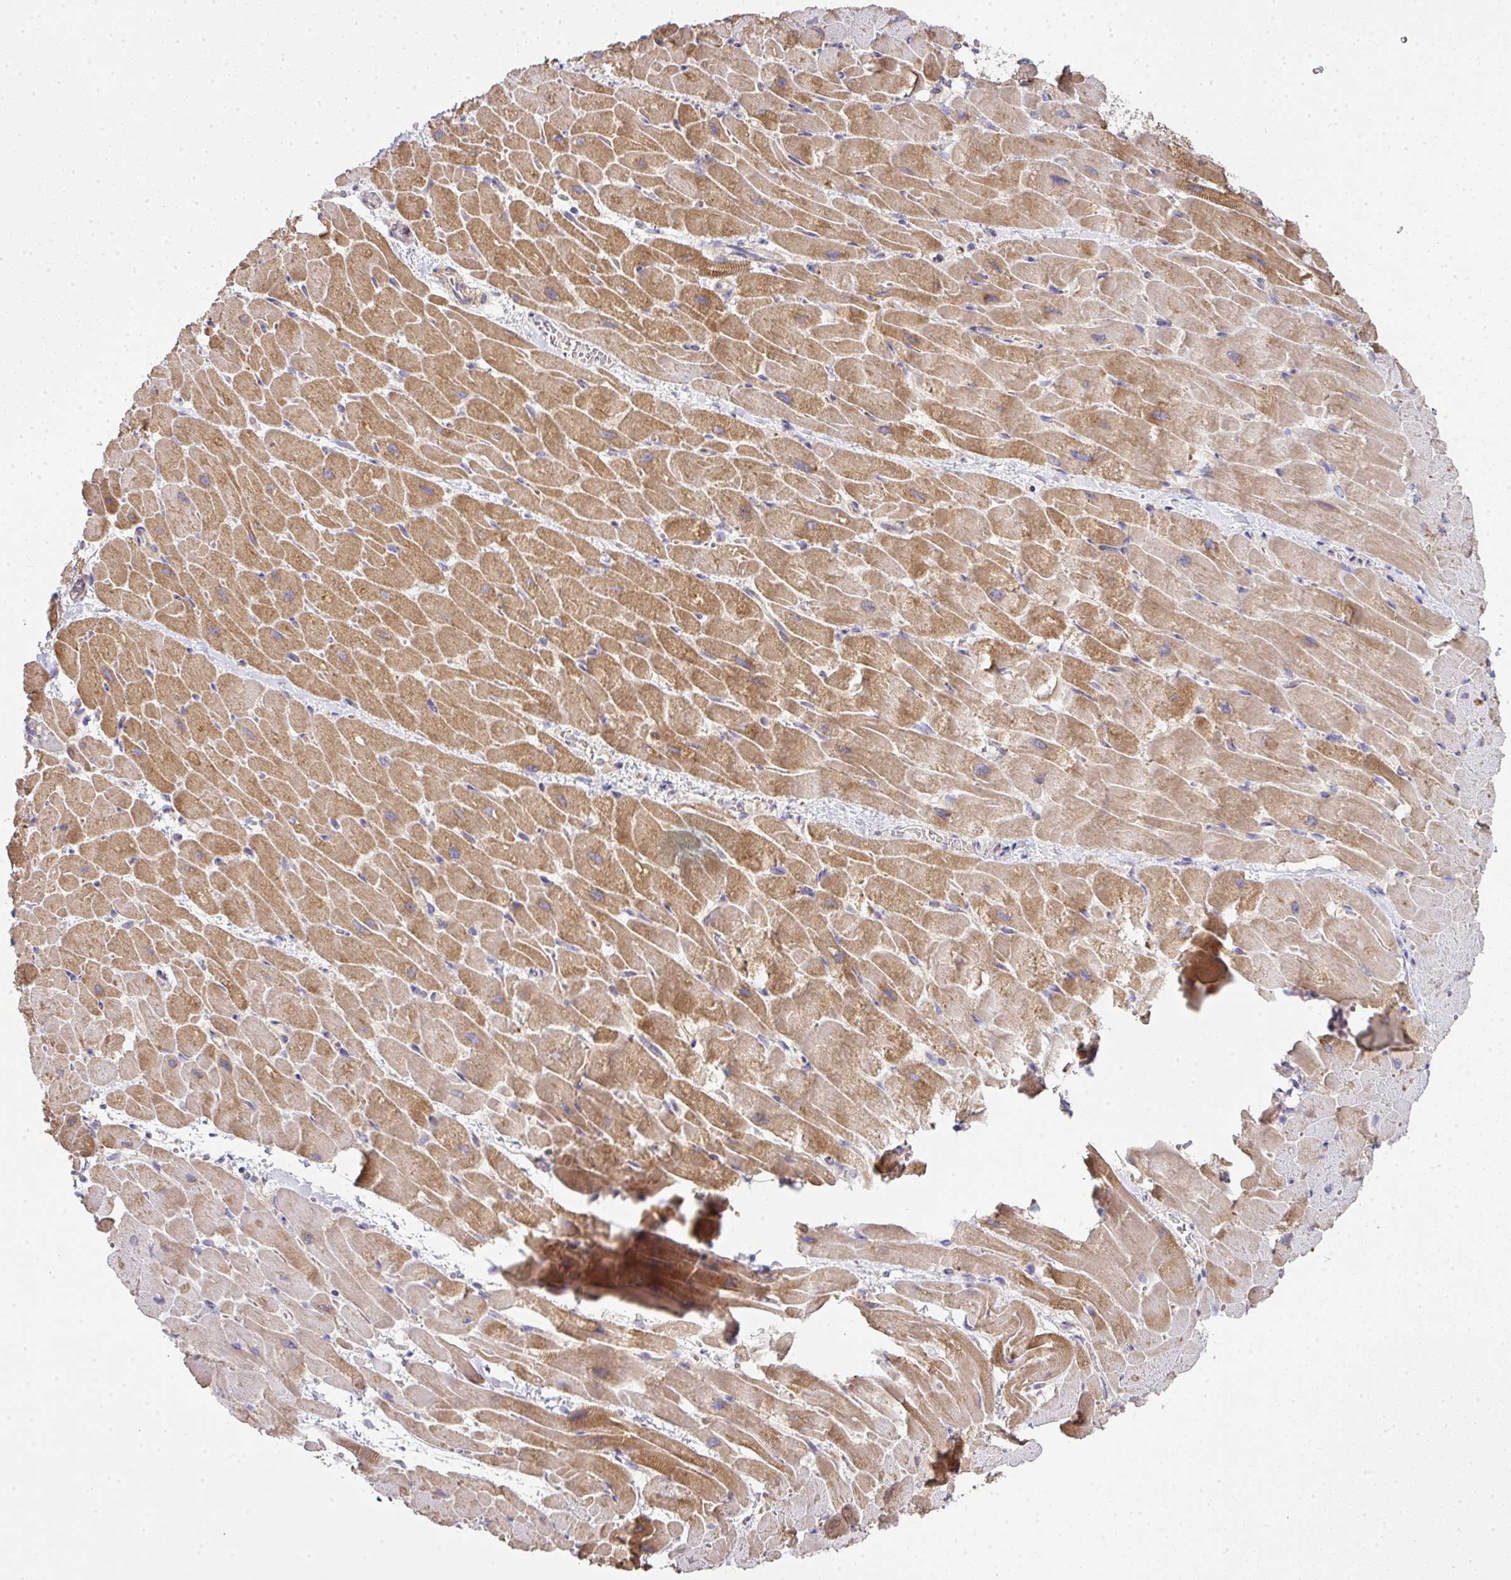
{"staining": {"intensity": "moderate", "quantity": ">75%", "location": "cytoplasmic/membranous"}, "tissue": "heart muscle", "cell_type": "Cardiomyocytes", "image_type": "normal", "snomed": [{"axis": "morphology", "description": "Normal tissue, NOS"}, {"axis": "topography", "description": "Heart"}], "caption": "Cardiomyocytes demonstrate medium levels of moderate cytoplasmic/membranous staining in approximately >75% of cells in normal heart muscle.", "gene": "STK35", "patient": {"sex": "male", "age": 37}}